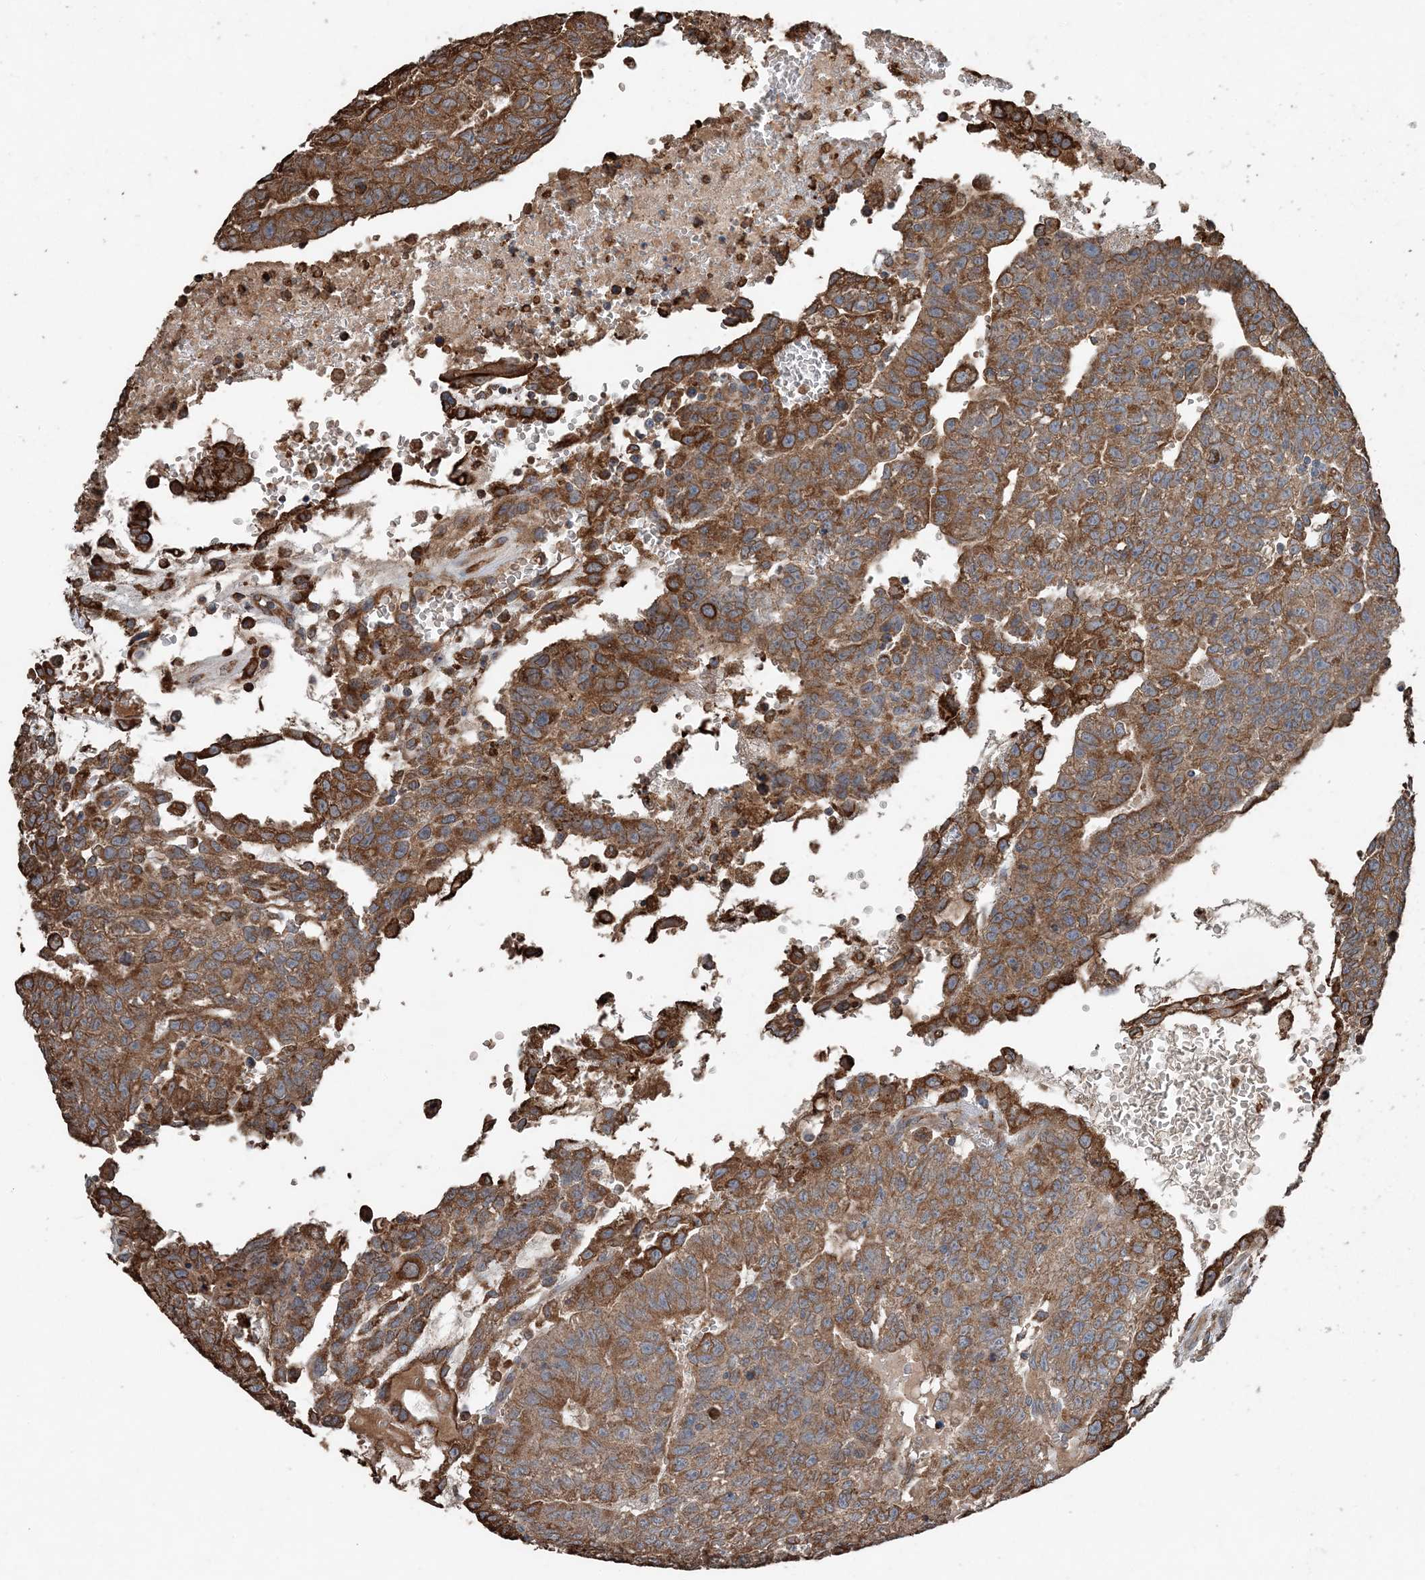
{"staining": {"intensity": "strong", "quantity": ">75%", "location": "cytoplasmic/membranous"}, "tissue": "testis cancer", "cell_type": "Tumor cells", "image_type": "cancer", "snomed": [{"axis": "morphology", "description": "Seminoma, NOS"}, {"axis": "morphology", "description": "Carcinoma, Embryonal, NOS"}, {"axis": "topography", "description": "Testis"}], "caption": "An image of testis embryonal carcinoma stained for a protein demonstrates strong cytoplasmic/membranous brown staining in tumor cells.", "gene": "PDIA6", "patient": {"sex": "male", "age": 52}}